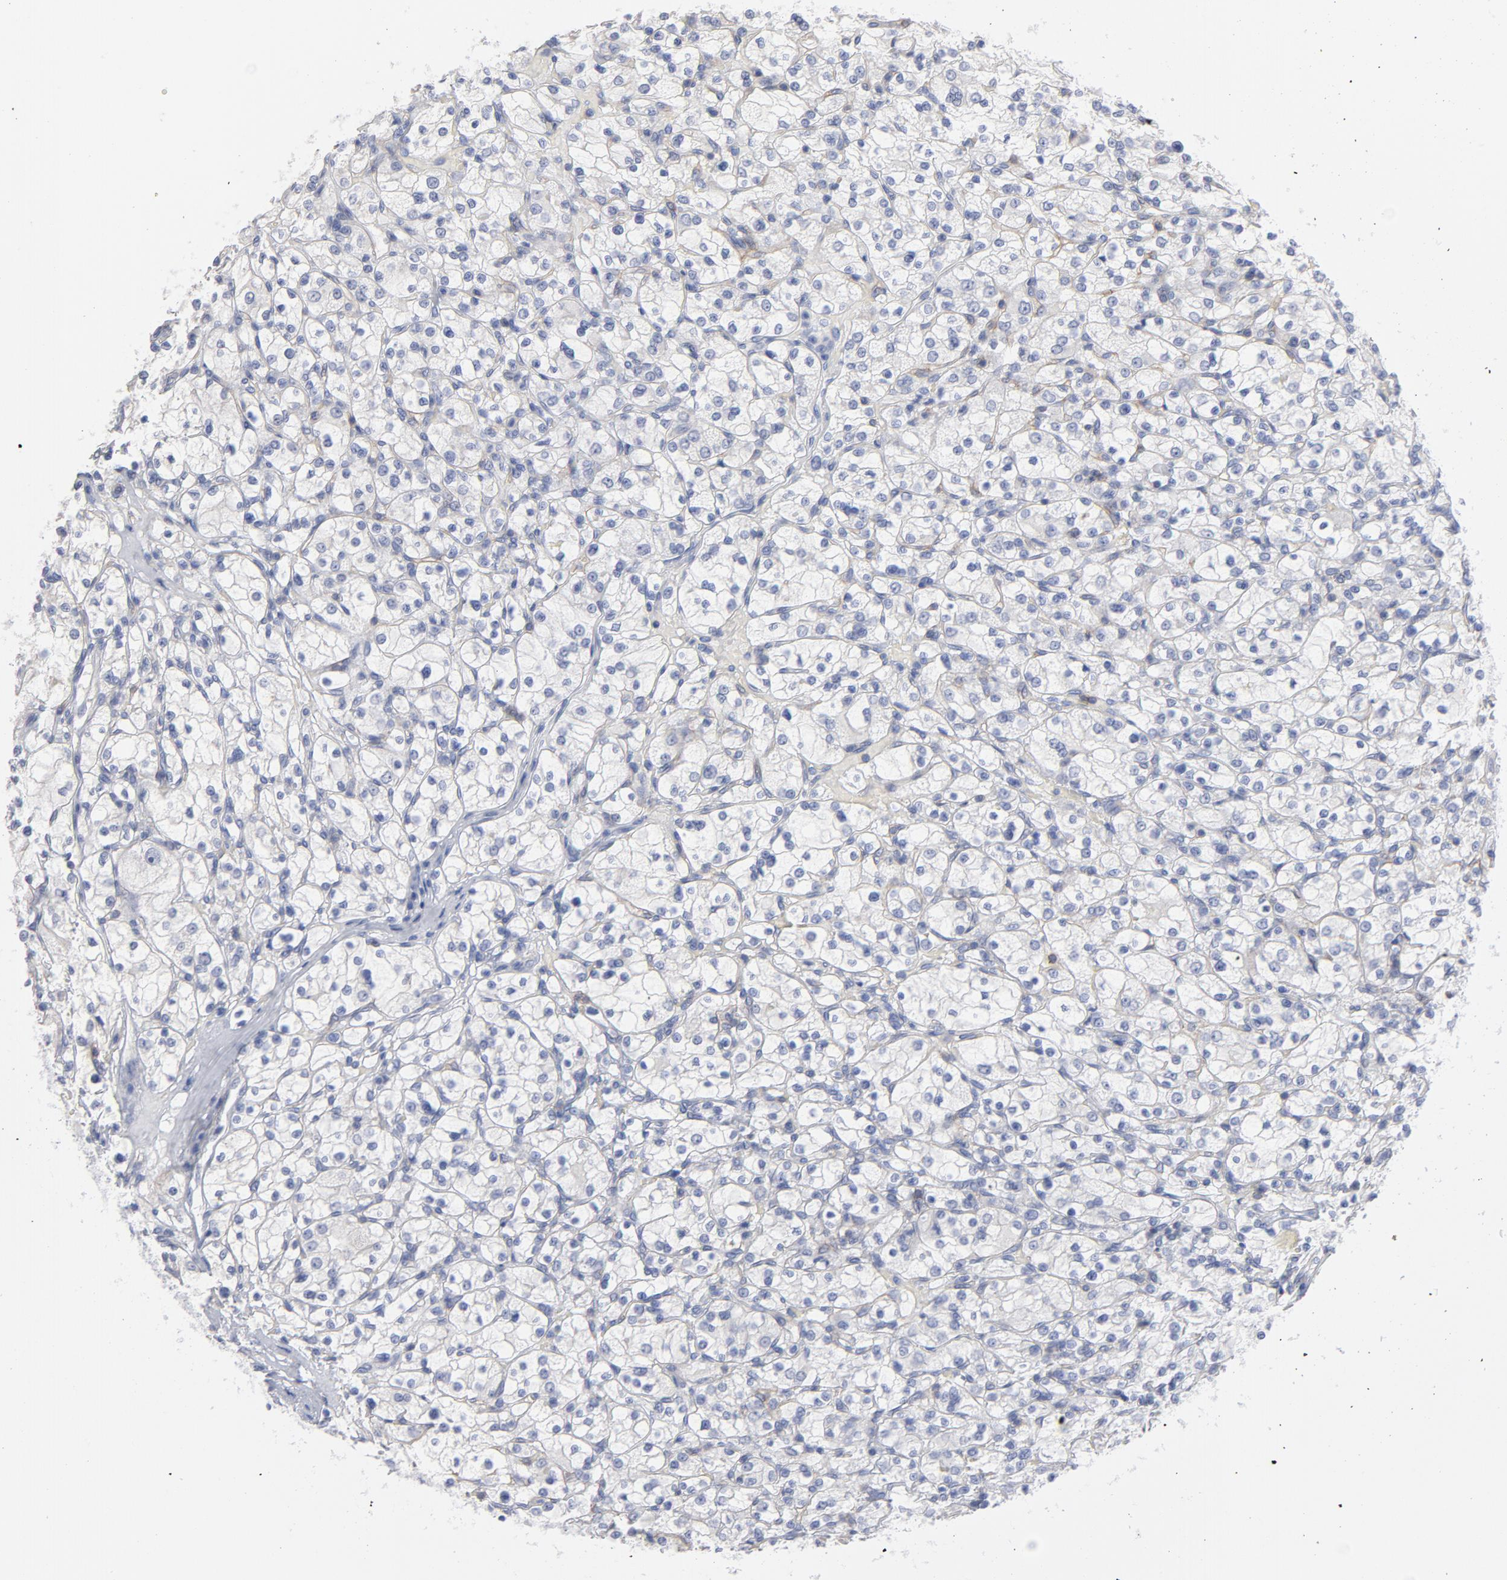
{"staining": {"intensity": "negative", "quantity": "none", "location": "none"}, "tissue": "renal cancer", "cell_type": "Tumor cells", "image_type": "cancer", "snomed": [{"axis": "morphology", "description": "Adenocarcinoma, NOS"}, {"axis": "topography", "description": "Kidney"}], "caption": "This is an immunohistochemistry micrograph of renal adenocarcinoma. There is no positivity in tumor cells.", "gene": "P2RY8", "patient": {"sex": "female", "age": 83}}